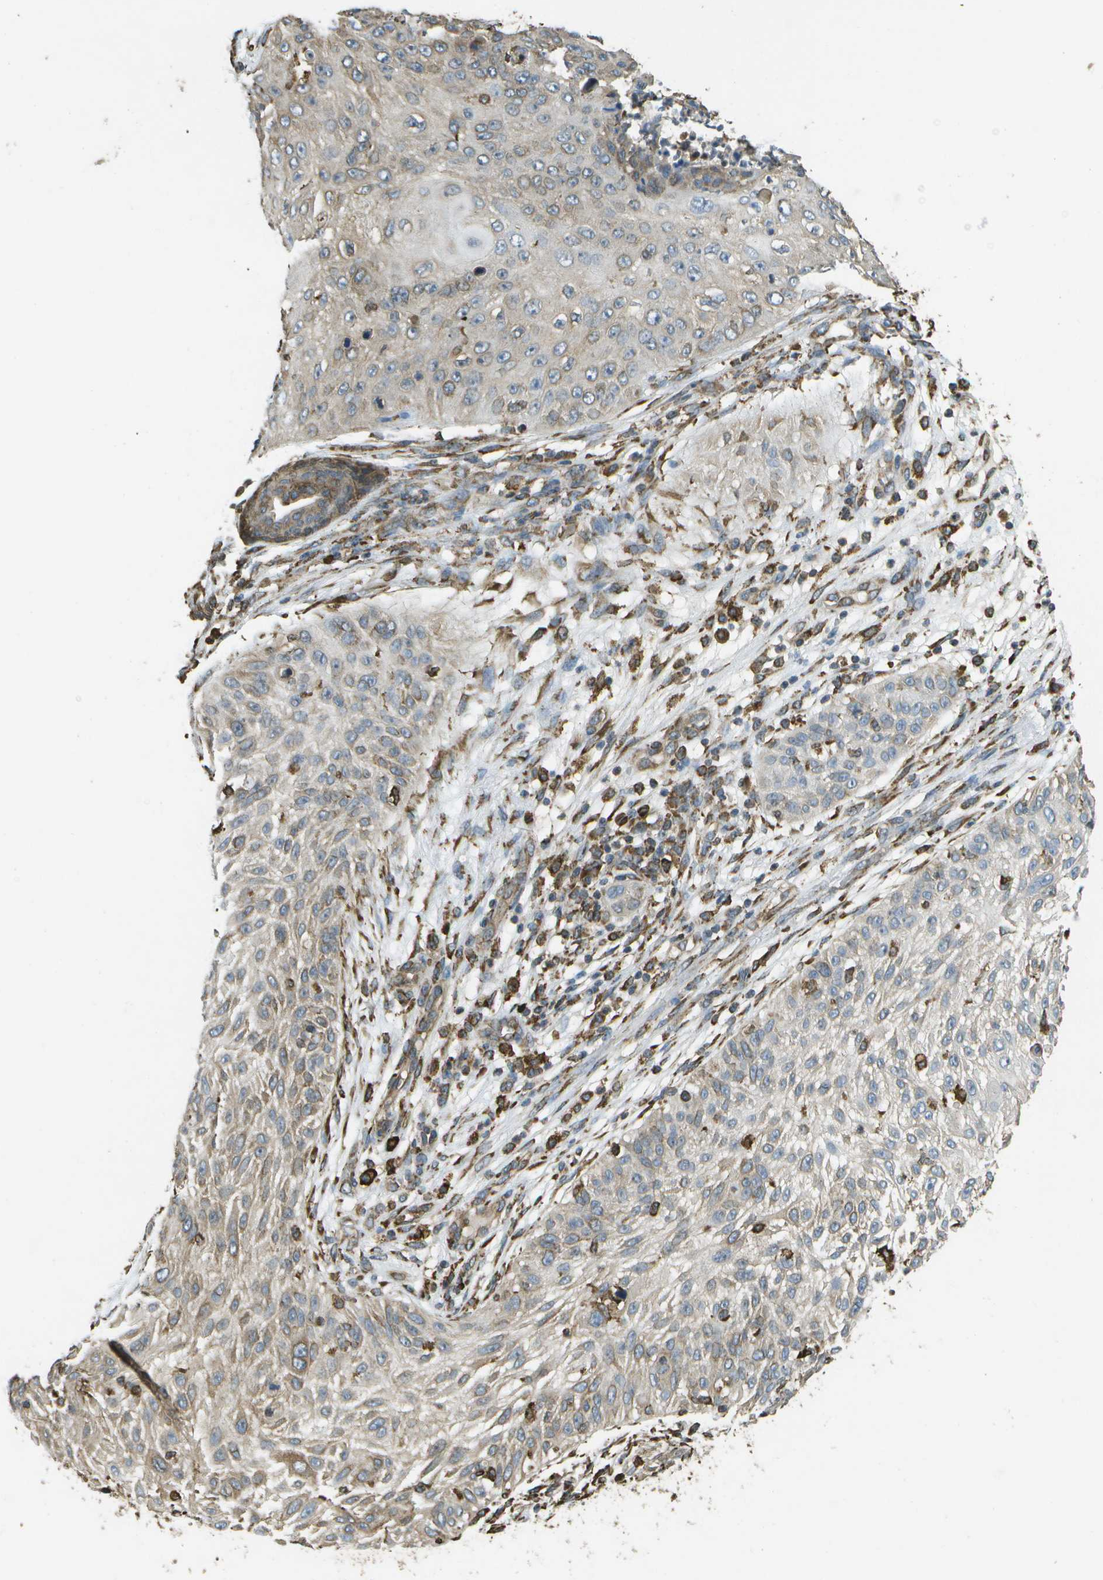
{"staining": {"intensity": "weak", "quantity": ">75%", "location": "cytoplasmic/membranous"}, "tissue": "skin cancer", "cell_type": "Tumor cells", "image_type": "cancer", "snomed": [{"axis": "morphology", "description": "Squamous cell carcinoma, NOS"}, {"axis": "topography", "description": "Skin"}], "caption": "About >75% of tumor cells in human skin cancer demonstrate weak cytoplasmic/membranous protein expression as visualized by brown immunohistochemical staining.", "gene": "PDIA4", "patient": {"sex": "female", "age": 80}}